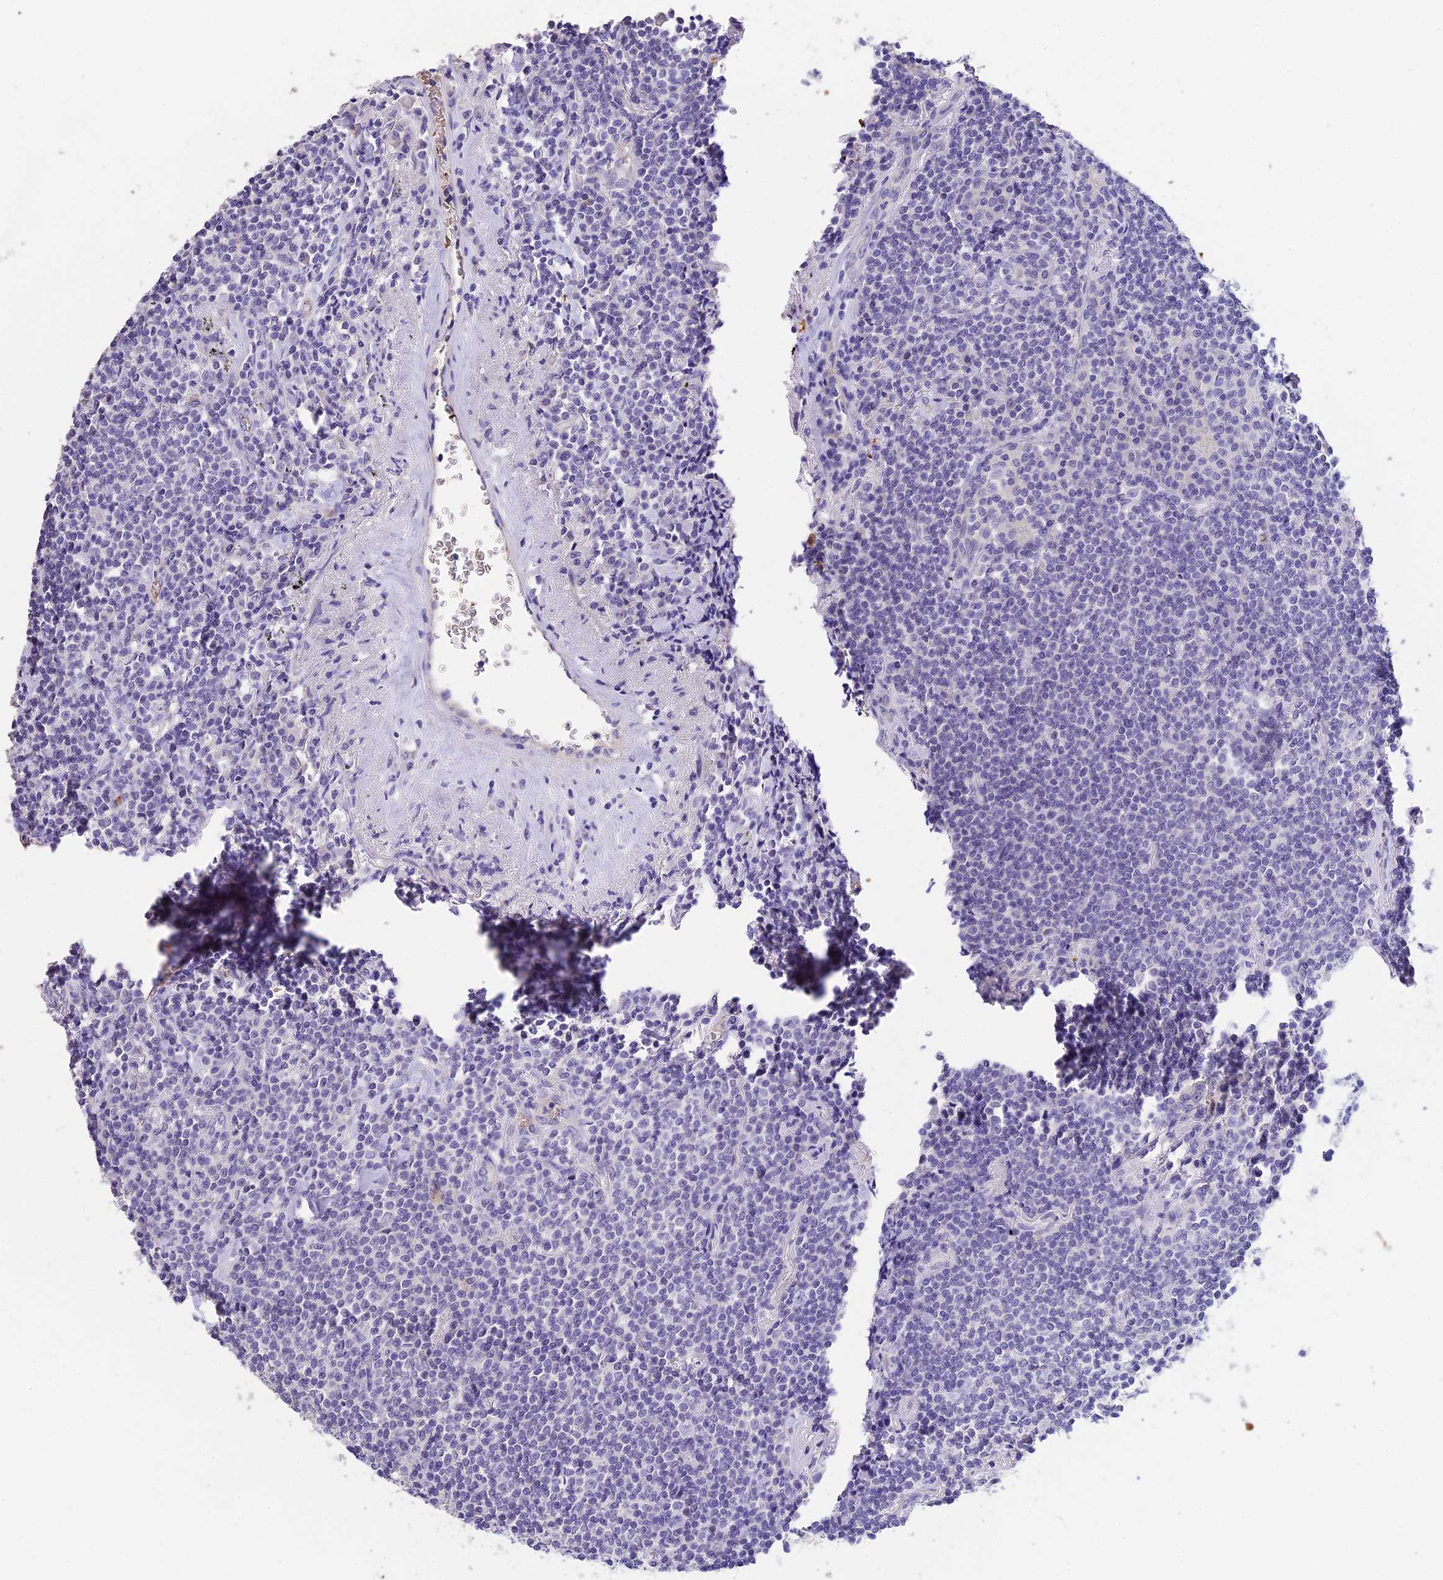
{"staining": {"intensity": "negative", "quantity": "none", "location": "none"}, "tissue": "lymphoma", "cell_type": "Tumor cells", "image_type": "cancer", "snomed": [{"axis": "morphology", "description": "Malignant lymphoma, non-Hodgkin's type, Low grade"}, {"axis": "topography", "description": "Lung"}], "caption": "Tumor cells show no significant protein staining in malignant lymphoma, non-Hodgkin's type (low-grade).", "gene": "TNNC2", "patient": {"sex": "female", "age": 71}}